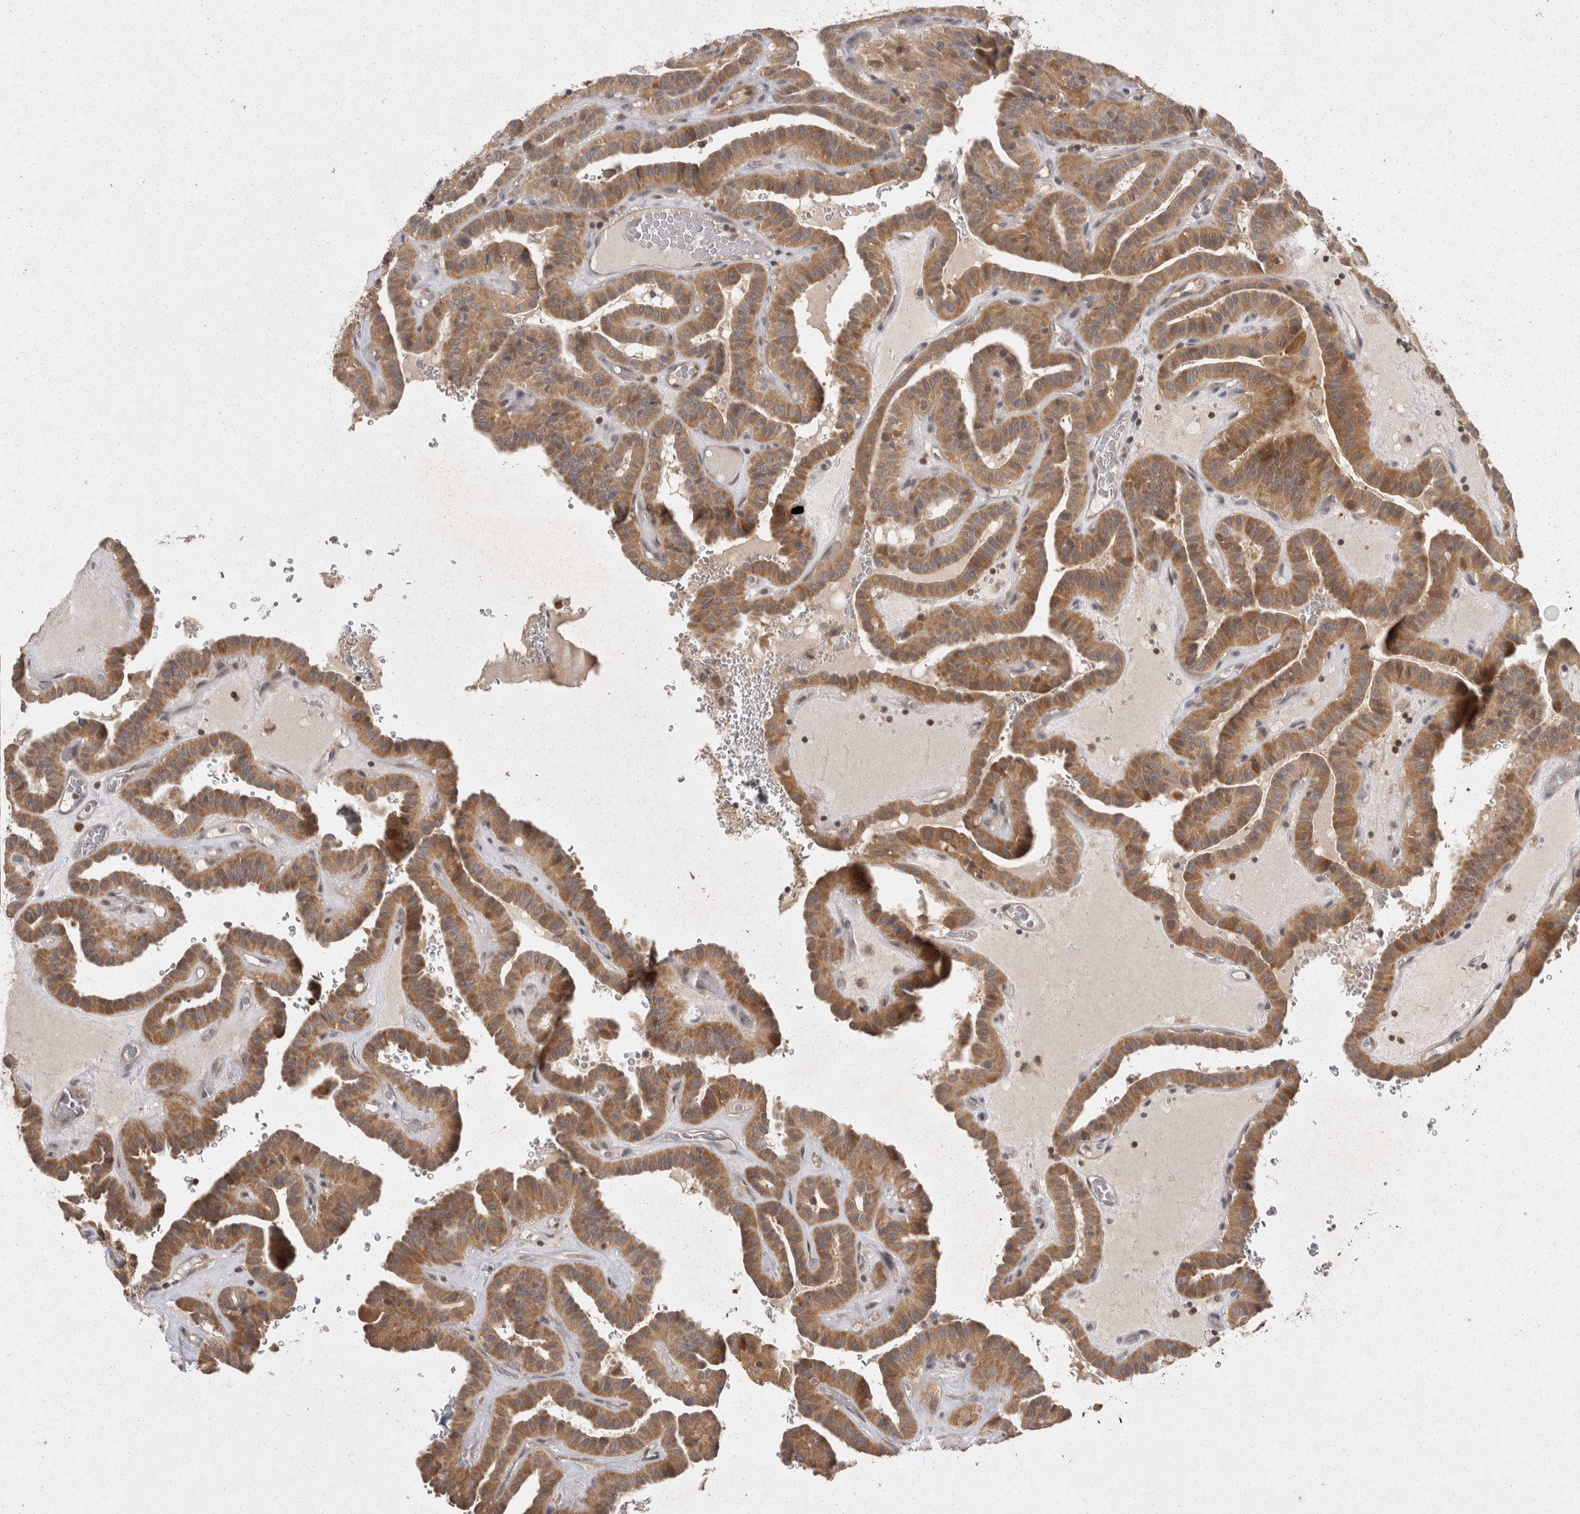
{"staining": {"intensity": "moderate", "quantity": ">75%", "location": "cytoplasmic/membranous"}, "tissue": "thyroid cancer", "cell_type": "Tumor cells", "image_type": "cancer", "snomed": [{"axis": "morphology", "description": "Papillary adenocarcinoma, NOS"}, {"axis": "topography", "description": "Thyroid gland"}], "caption": "Immunohistochemical staining of papillary adenocarcinoma (thyroid) shows medium levels of moderate cytoplasmic/membranous protein expression in about >75% of tumor cells. Nuclei are stained in blue.", "gene": "ACAT2", "patient": {"sex": "male", "age": 77}}